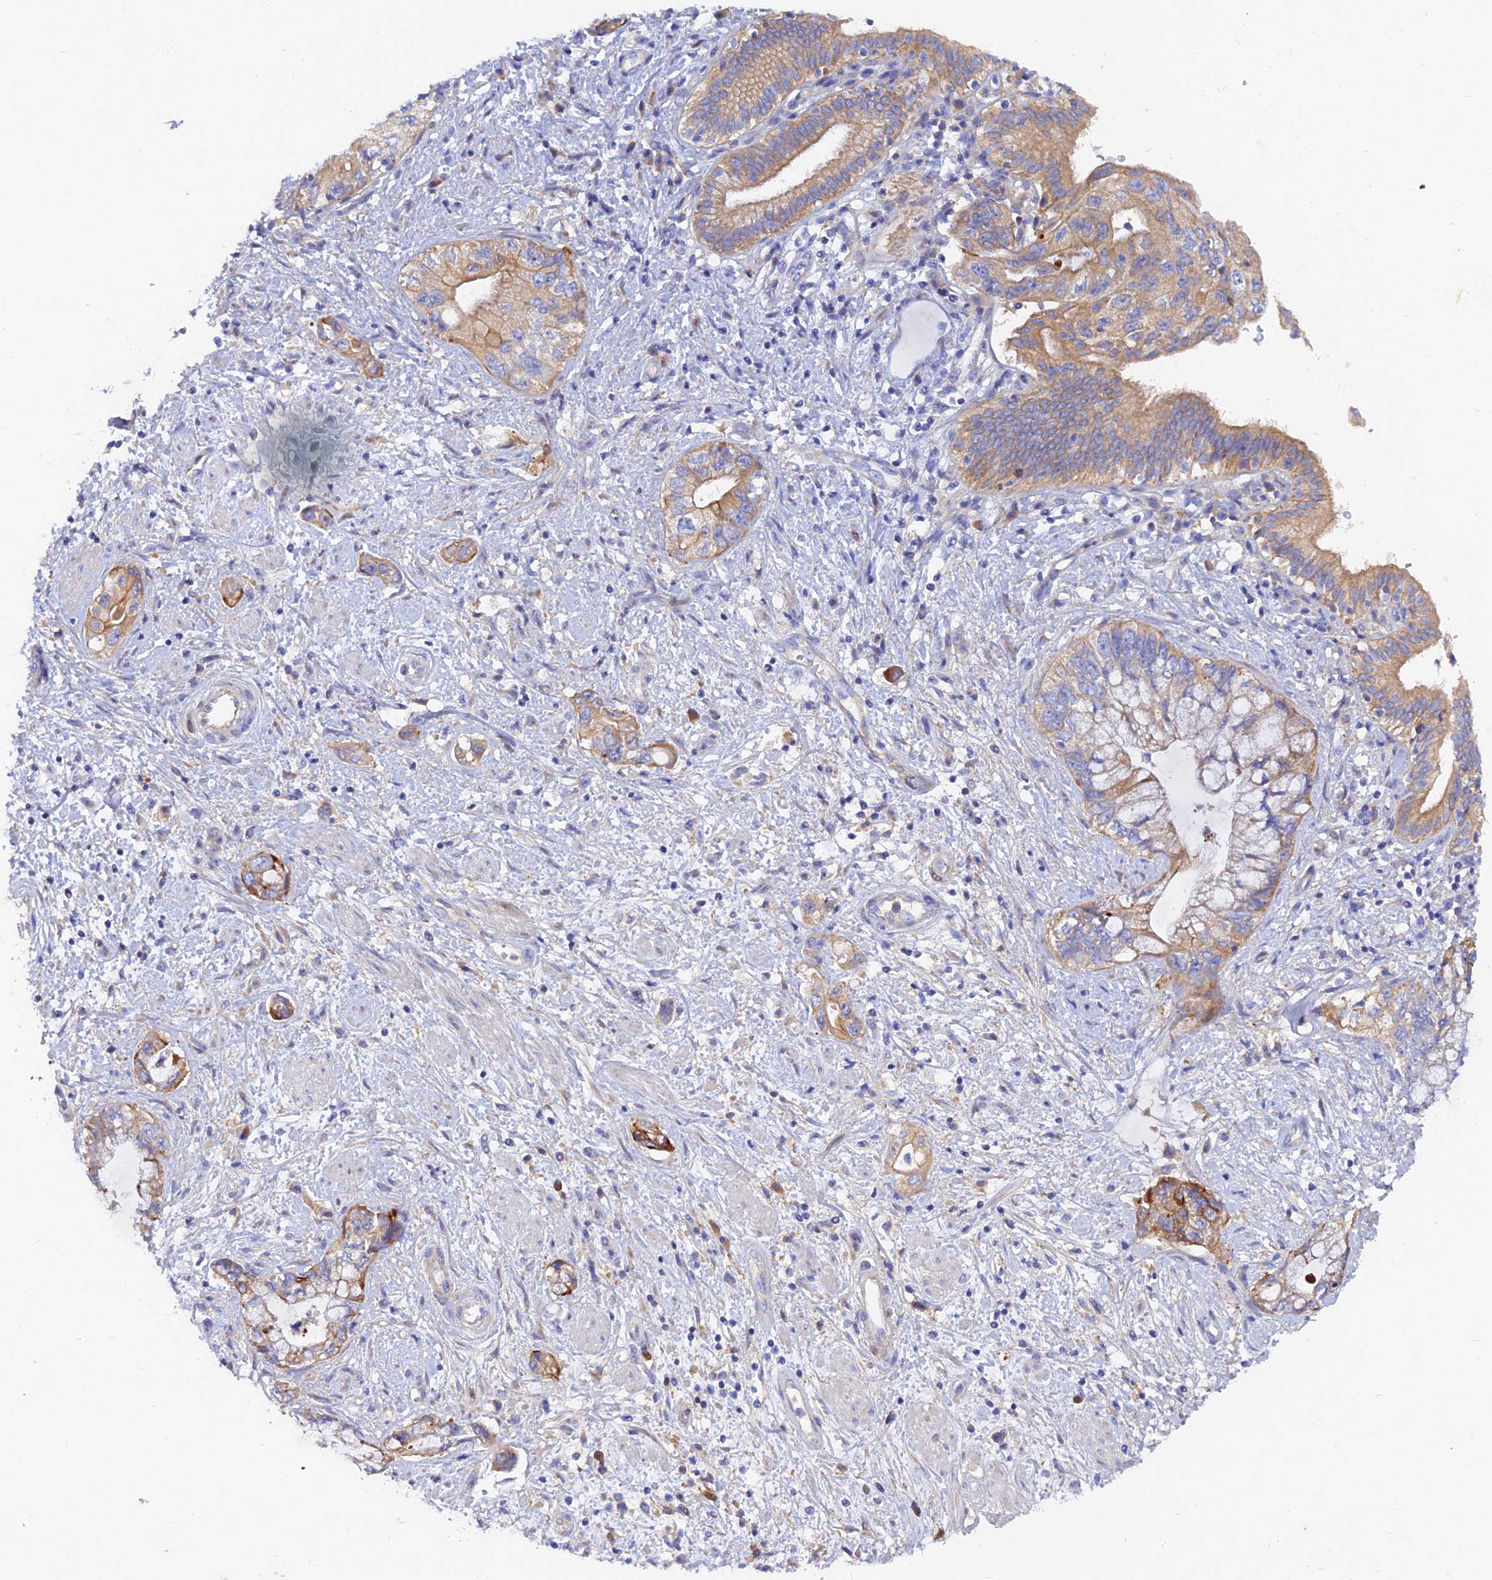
{"staining": {"intensity": "moderate", "quantity": "25%-75%", "location": "cytoplasmic/membranous"}, "tissue": "pancreatic cancer", "cell_type": "Tumor cells", "image_type": "cancer", "snomed": [{"axis": "morphology", "description": "Adenocarcinoma, NOS"}, {"axis": "topography", "description": "Pancreas"}], "caption": "Pancreatic adenocarcinoma stained with DAB immunohistochemistry exhibits medium levels of moderate cytoplasmic/membranous expression in approximately 25%-75% of tumor cells. (Brightfield microscopy of DAB IHC at high magnification).", "gene": "MROH1", "patient": {"sex": "female", "age": 73}}